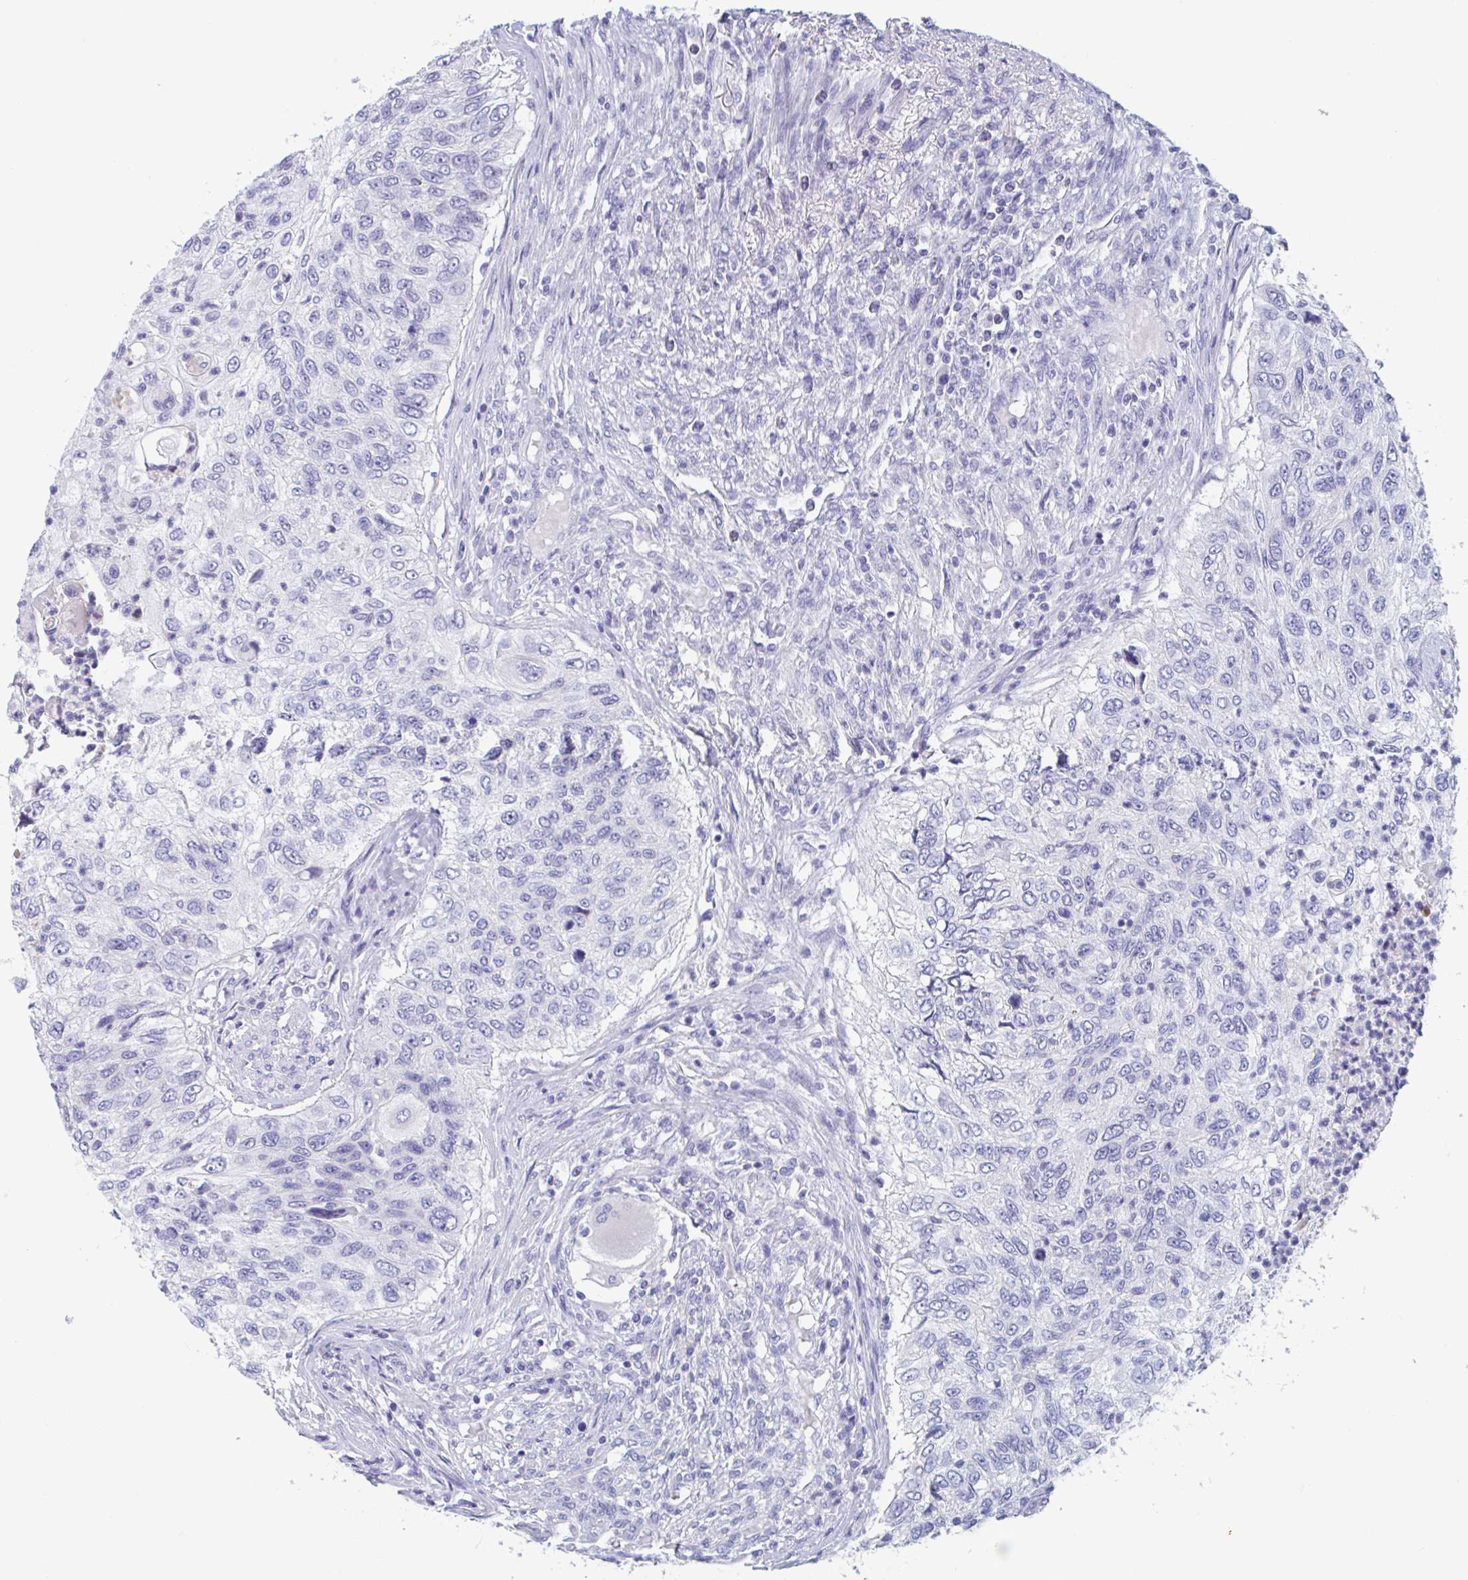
{"staining": {"intensity": "negative", "quantity": "none", "location": "none"}, "tissue": "urothelial cancer", "cell_type": "Tumor cells", "image_type": "cancer", "snomed": [{"axis": "morphology", "description": "Urothelial carcinoma, High grade"}, {"axis": "topography", "description": "Urinary bladder"}], "caption": "This is a photomicrograph of IHC staining of urothelial cancer, which shows no positivity in tumor cells. Brightfield microscopy of immunohistochemistry (IHC) stained with DAB (brown) and hematoxylin (blue), captured at high magnification.", "gene": "UNKL", "patient": {"sex": "female", "age": 60}}